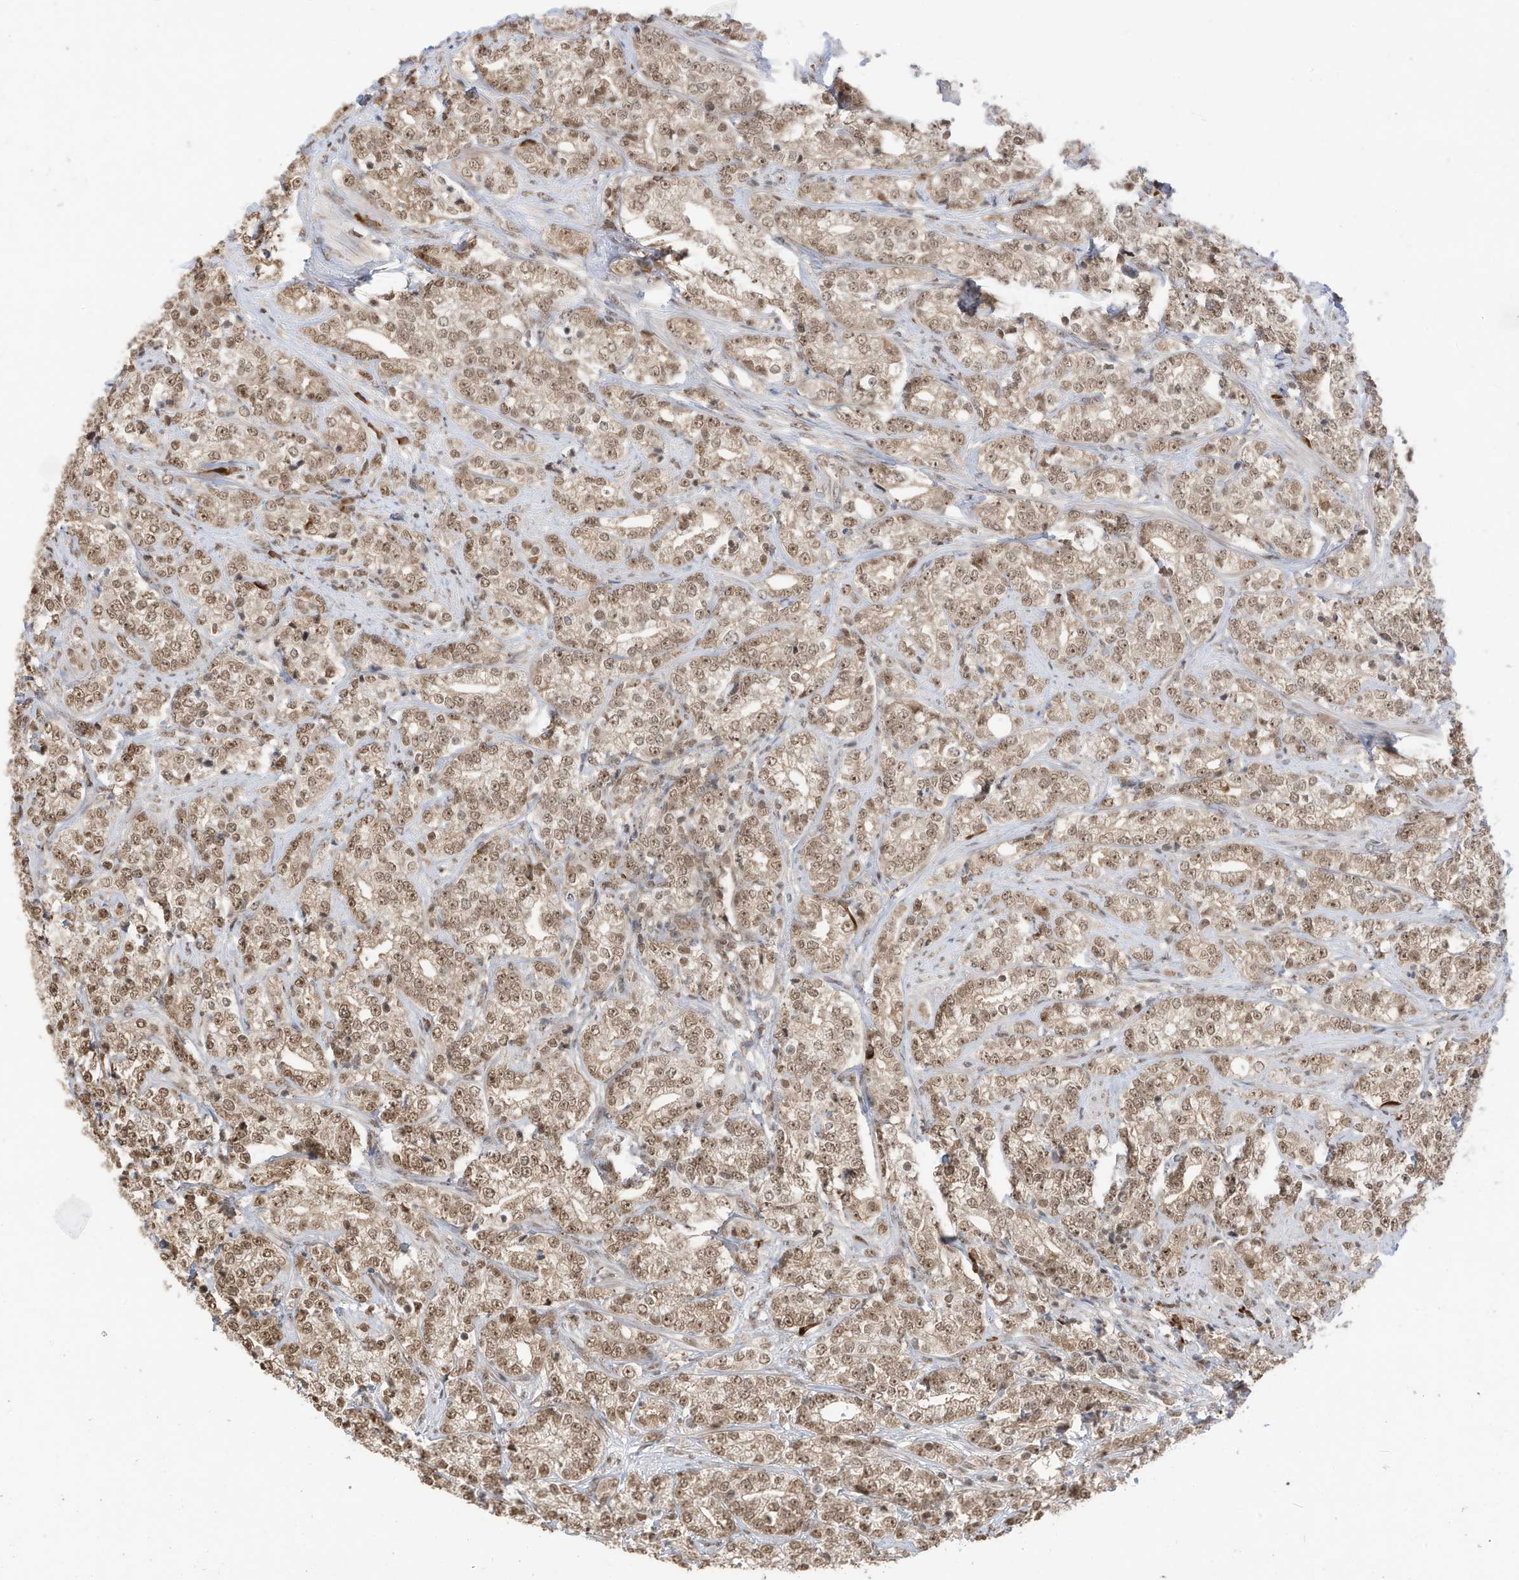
{"staining": {"intensity": "weak", "quantity": ">75%", "location": "cytoplasmic/membranous,nuclear"}, "tissue": "prostate cancer", "cell_type": "Tumor cells", "image_type": "cancer", "snomed": [{"axis": "morphology", "description": "Adenocarcinoma, High grade"}, {"axis": "topography", "description": "Prostate"}], "caption": "An IHC photomicrograph of neoplastic tissue is shown. Protein staining in brown shows weak cytoplasmic/membranous and nuclear positivity in high-grade adenocarcinoma (prostate) within tumor cells.", "gene": "ZNF195", "patient": {"sex": "male", "age": 69}}